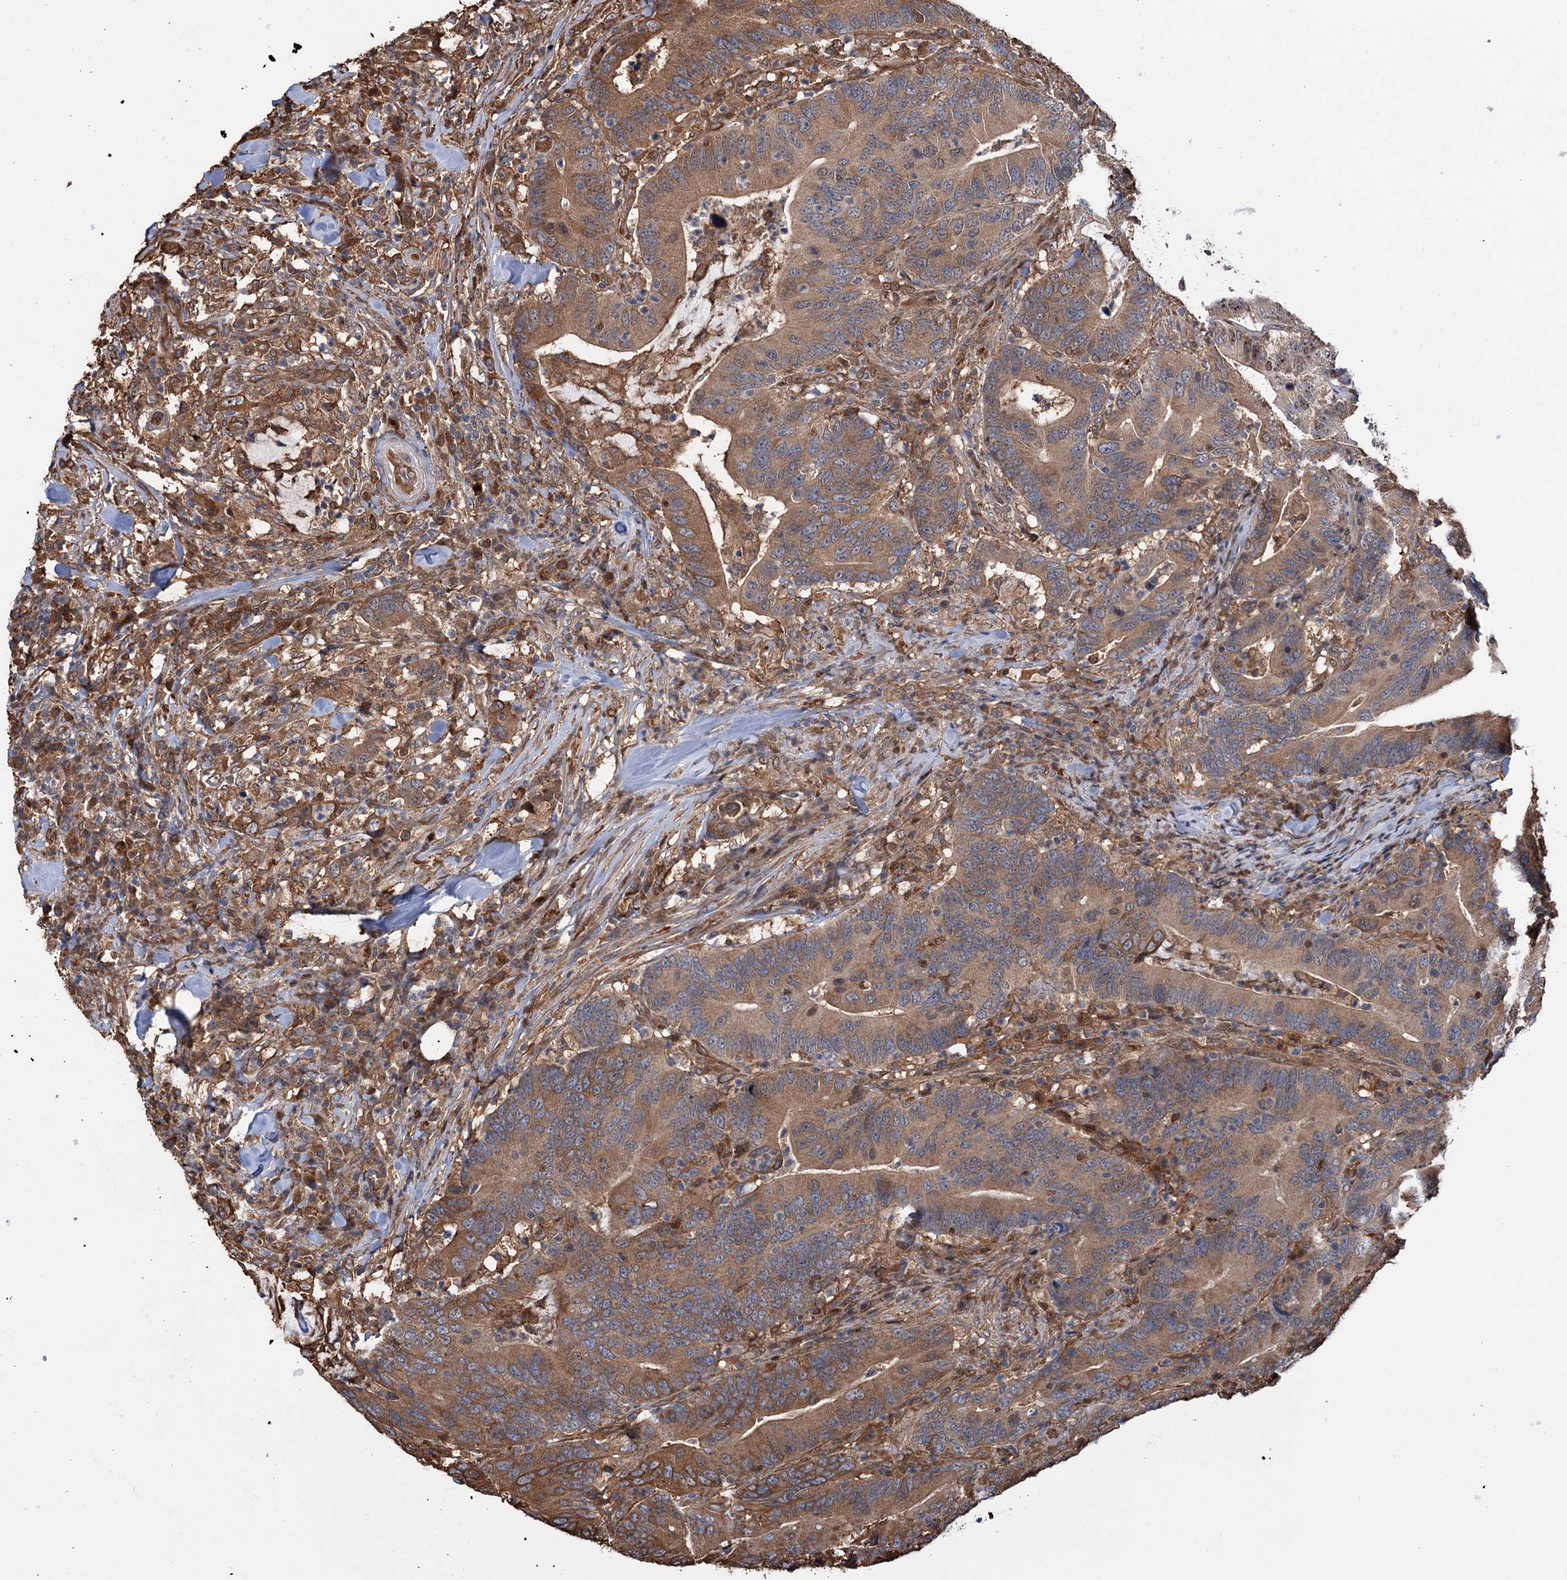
{"staining": {"intensity": "moderate", "quantity": ">75%", "location": "cytoplasmic/membranous"}, "tissue": "colorectal cancer", "cell_type": "Tumor cells", "image_type": "cancer", "snomed": [{"axis": "morphology", "description": "Adenocarcinoma, NOS"}, {"axis": "topography", "description": "Colon"}], "caption": "A brown stain labels moderate cytoplasmic/membranous positivity of a protein in human colorectal cancer (adenocarcinoma) tumor cells. (IHC, brightfield microscopy, high magnification).", "gene": "NCAPD2", "patient": {"sex": "female", "age": 66}}